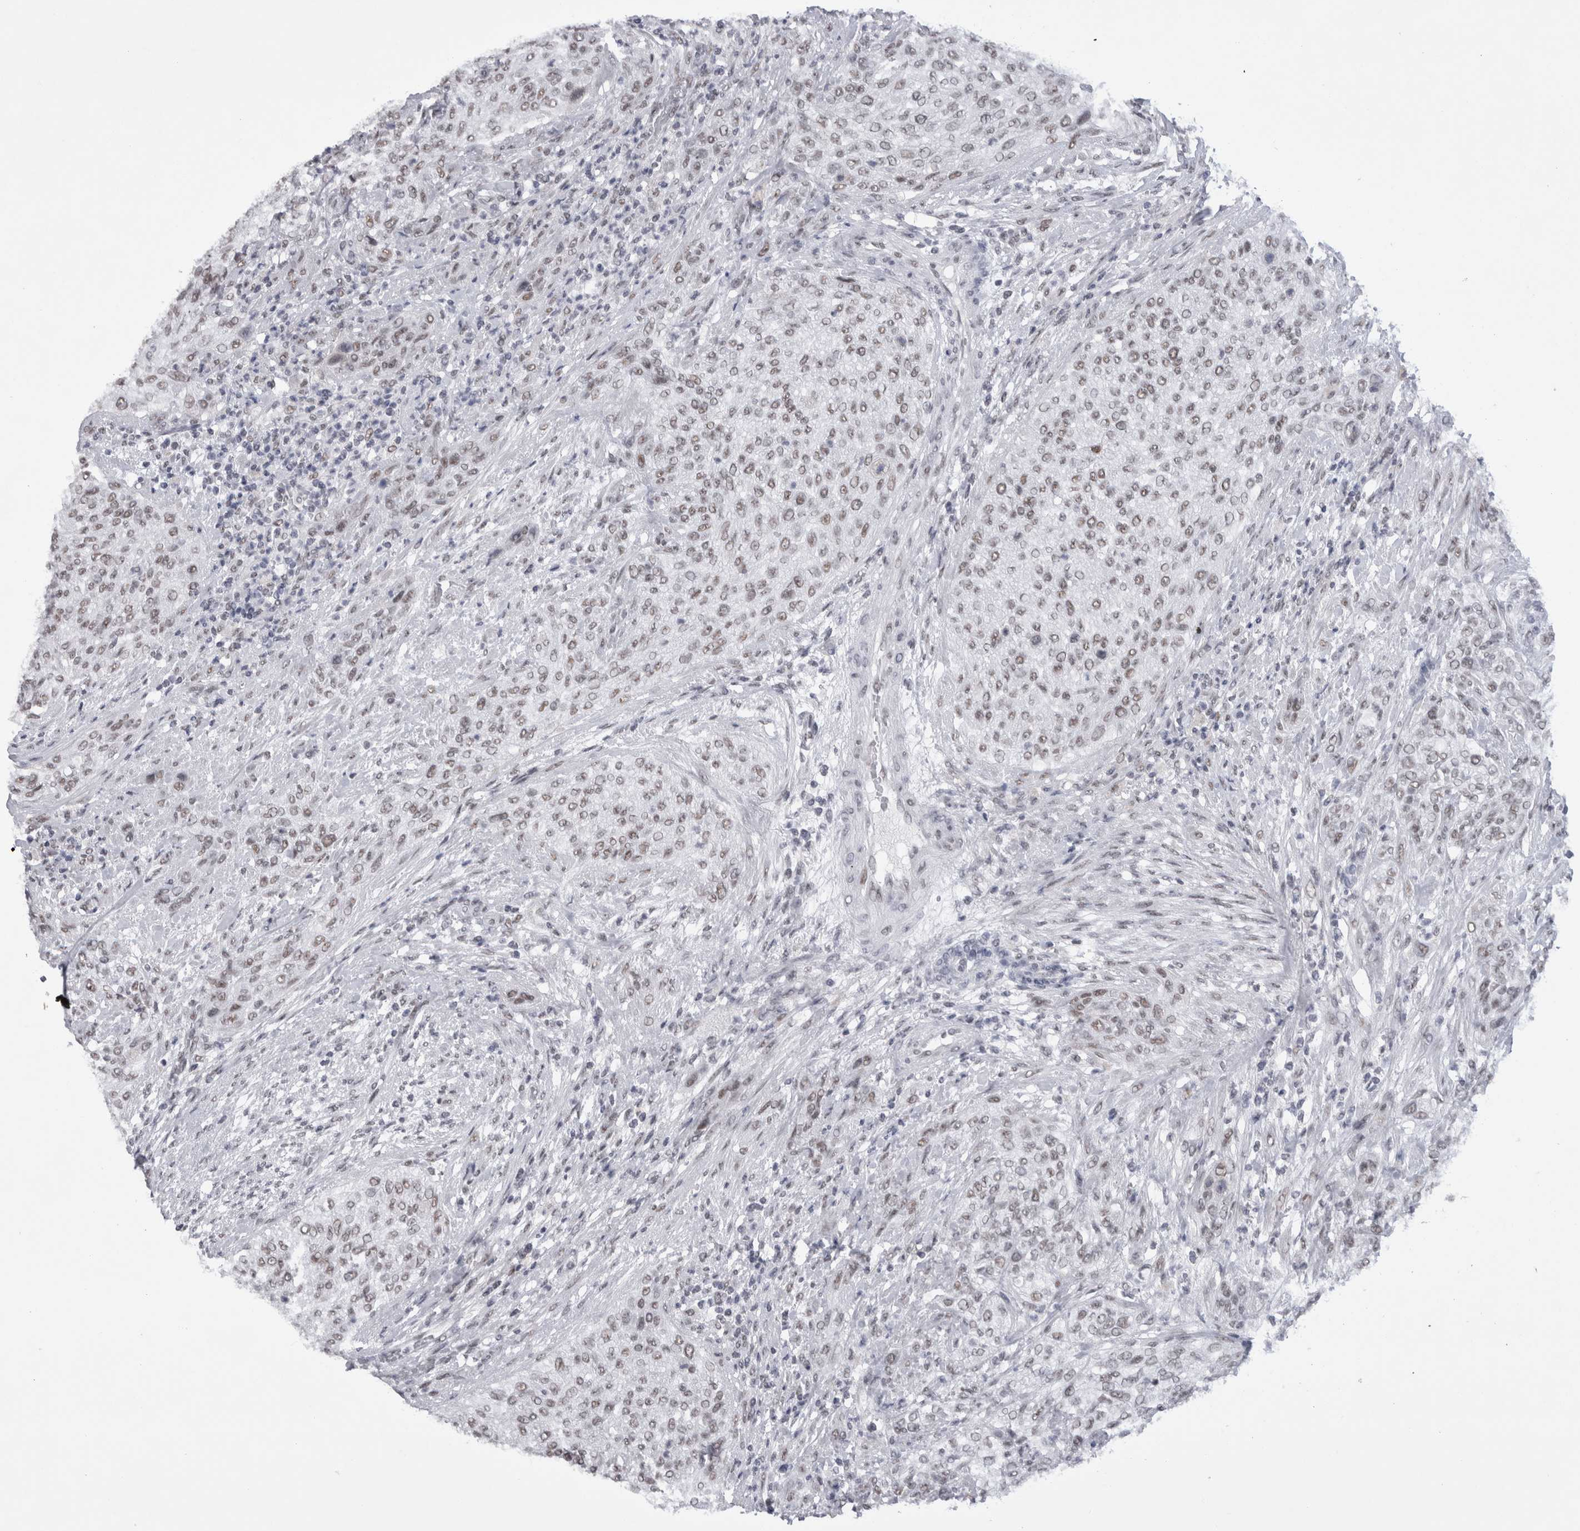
{"staining": {"intensity": "weak", "quantity": ">75%", "location": "nuclear"}, "tissue": "urothelial cancer", "cell_type": "Tumor cells", "image_type": "cancer", "snomed": [{"axis": "morphology", "description": "Urothelial carcinoma, Low grade"}, {"axis": "morphology", "description": "Urothelial carcinoma, High grade"}, {"axis": "topography", "description": "Urinary bladder"}], "caption": "Immunohistochemistry of human urothelial cancer demonstrates low levels of weak nuclear positivity in about >75% of tumor cells.", "gene": "API5", "patient": {"sex": "male", "age": 35}}